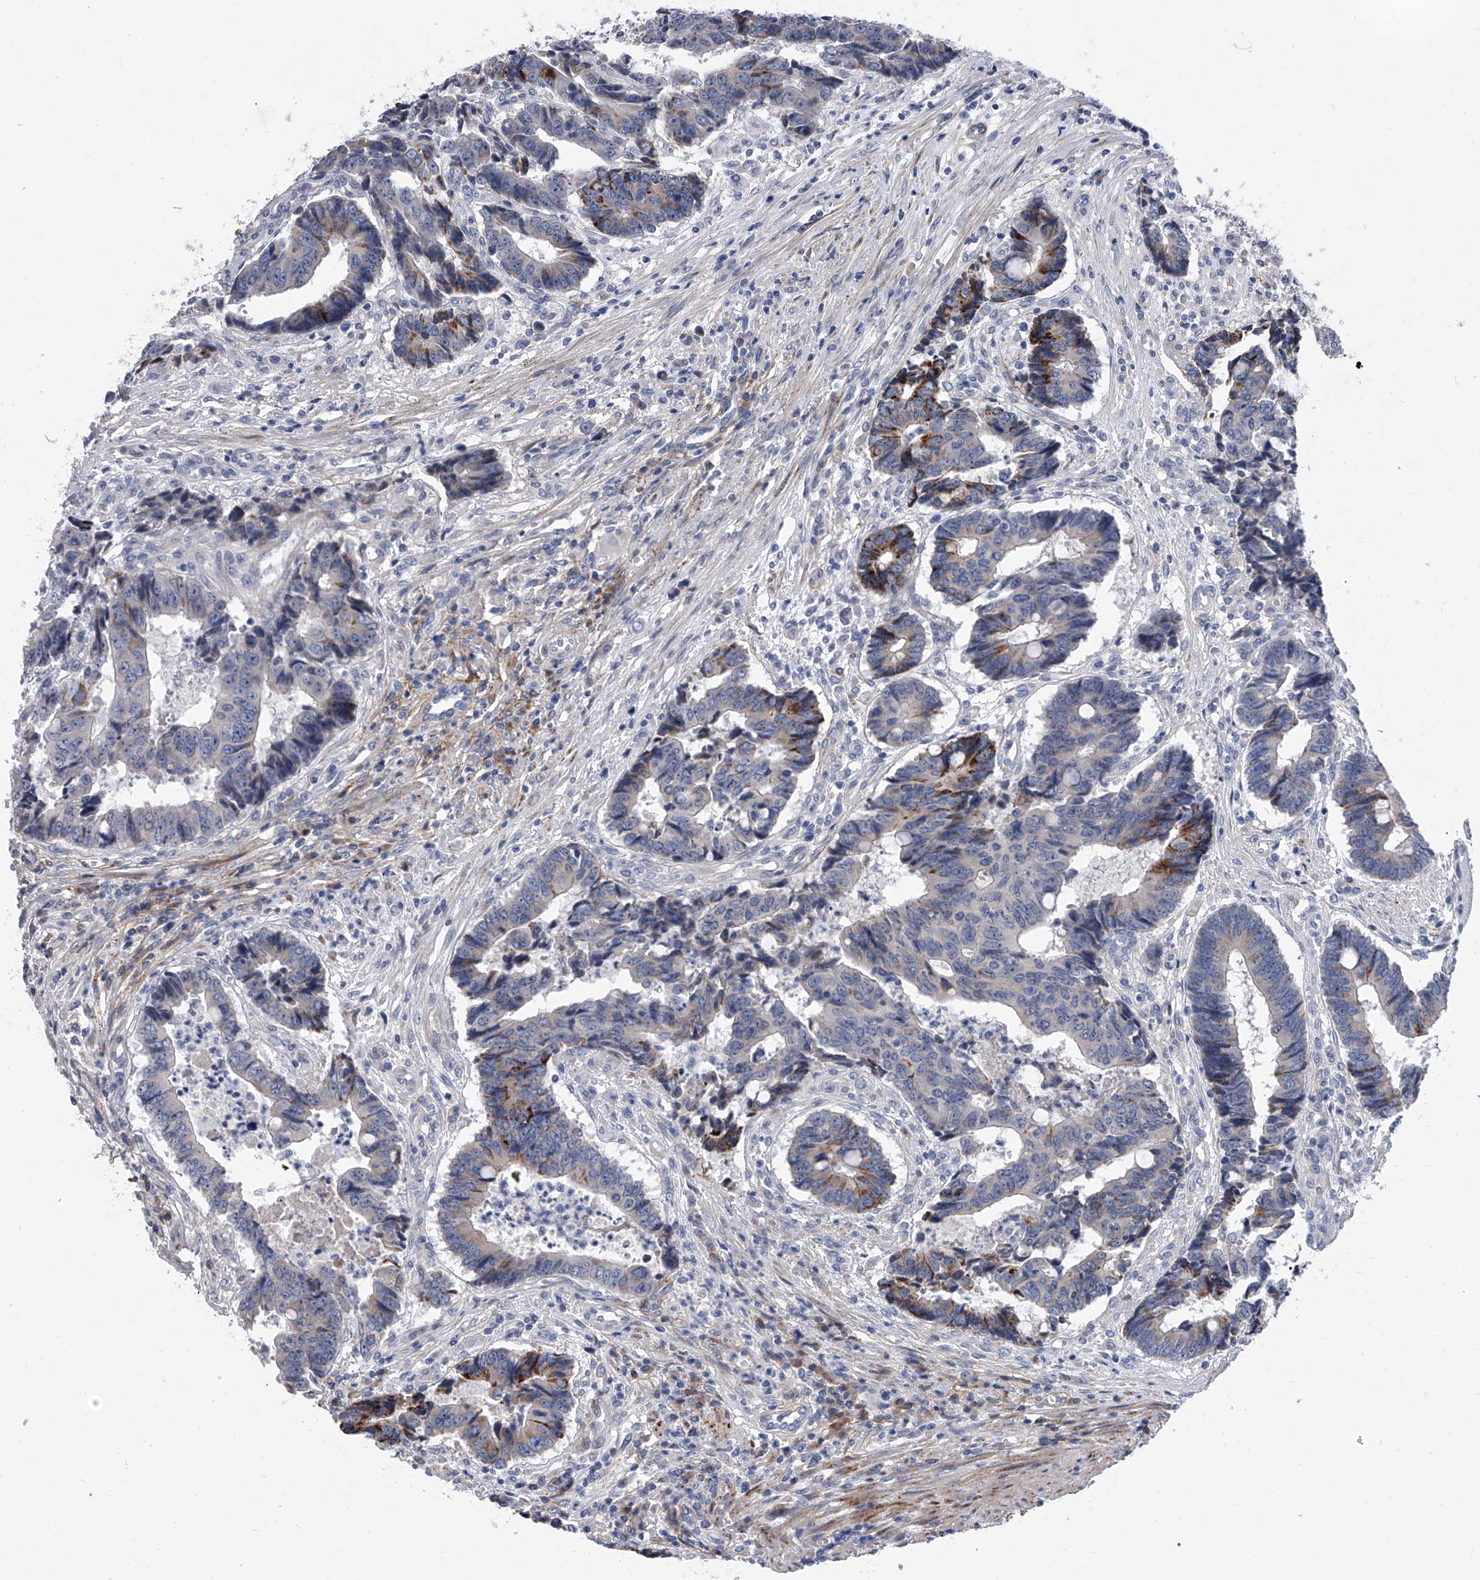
{"staining": {"intensity": "moderate", "quantity": "<25%", "location": "cytoplasmic/membranous"}, "tissue": "colorectal cancer", "cell_type": "Tumor cells", "image_type": "cancer", "snomed": [{"axis": "morphology", "description": "Adenocarcinoma, NOS"}, {"axis": "topography", "description": "Rectum"}], "caption": "The photomicrograph displays staining of colorectal cancer, revealing moderate cytoplasmic/membranous protein staining (brown color) within tumor cells. Nuclei are stained in blue.", "gene": "ALG14", "patient": {"sex": "male", "age": 84}}